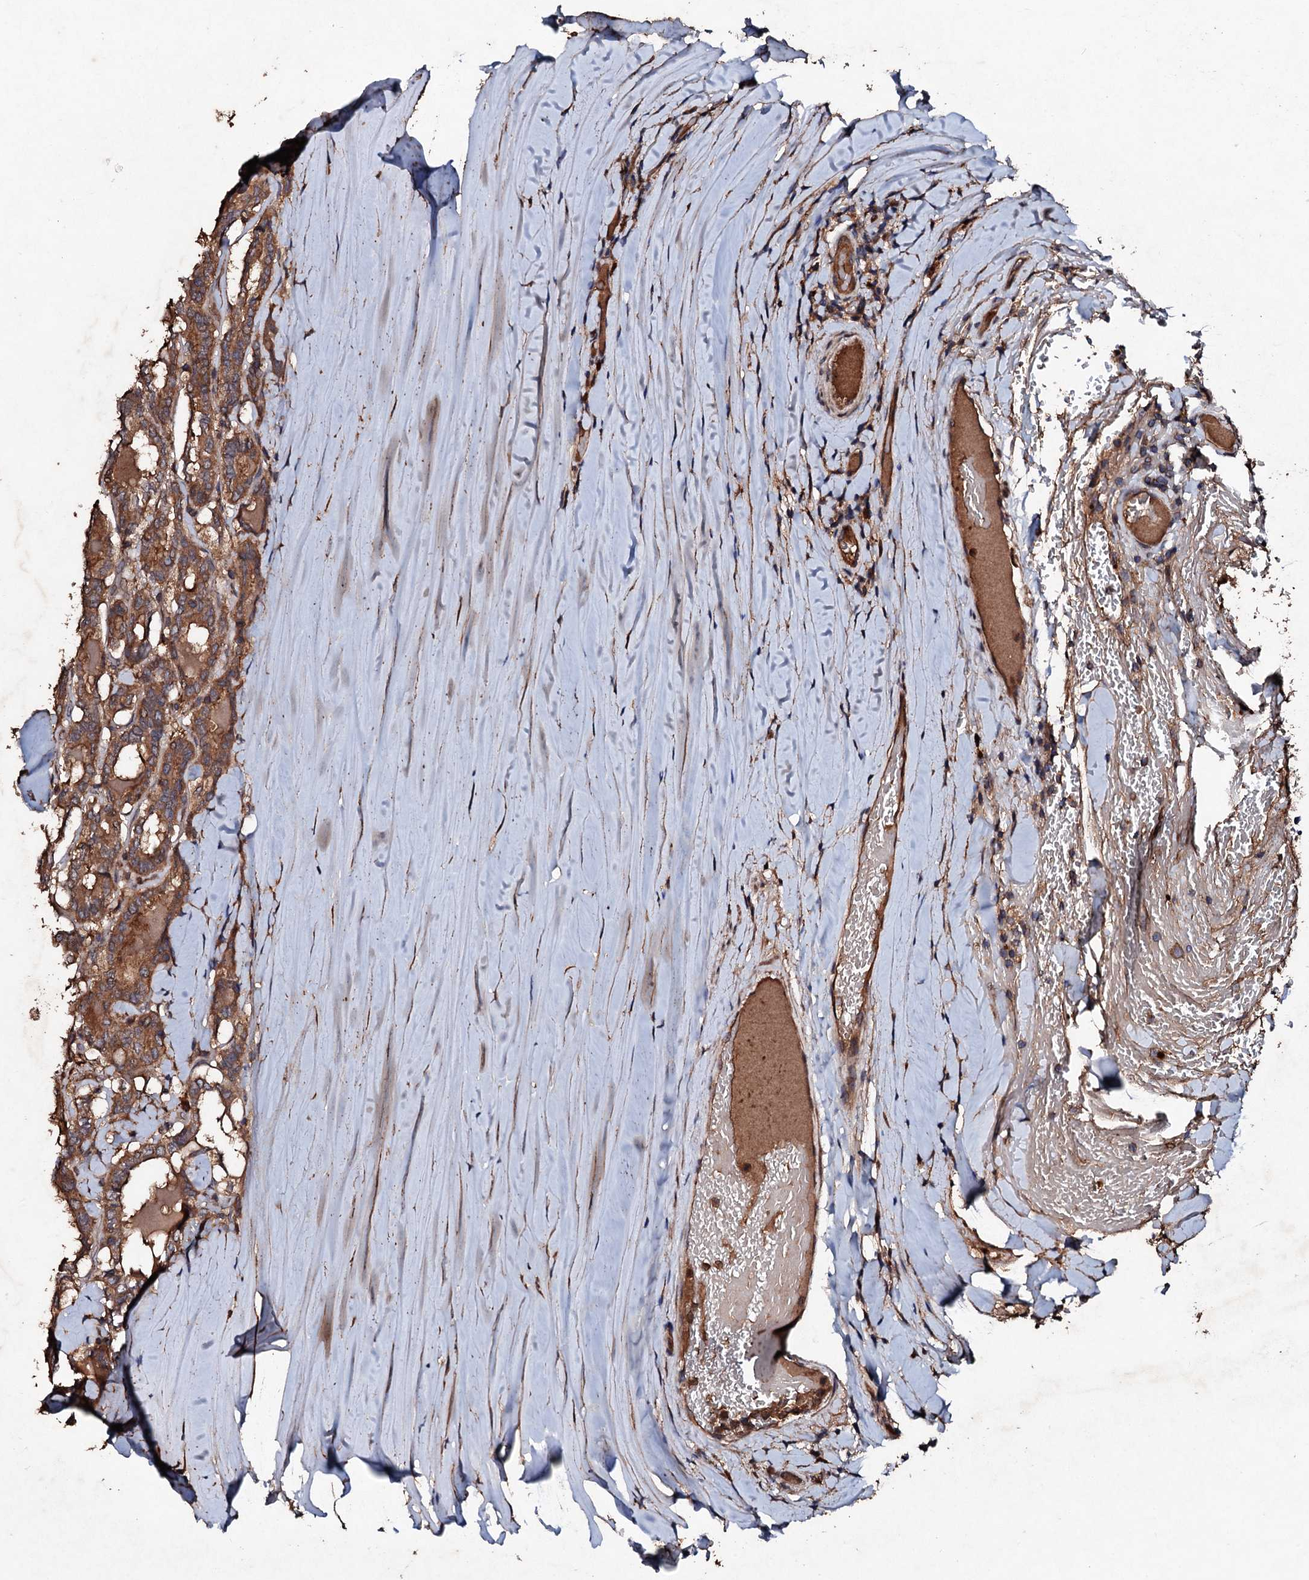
{"staining": {"intensity": "moderate", "quantity": ">75%", "location": "cytoplasmic/membranous"}, "tissue": "thyroid cancer", "cell_type": "Tumor cells", "image_type": "cancer", "snomed": [{"axis": "morphology", "description": "Papillary adenocarcinoma, NOS"}, {"axis": "topography", "description": "Thyroid gland"}], "caption": "Papillary adenocarcinoma (thyroid) stained with a protein marker exhibits moderate staining in tumor cells.", "gene": "KERA", "patient": {"sex": "female", "age": 72}}